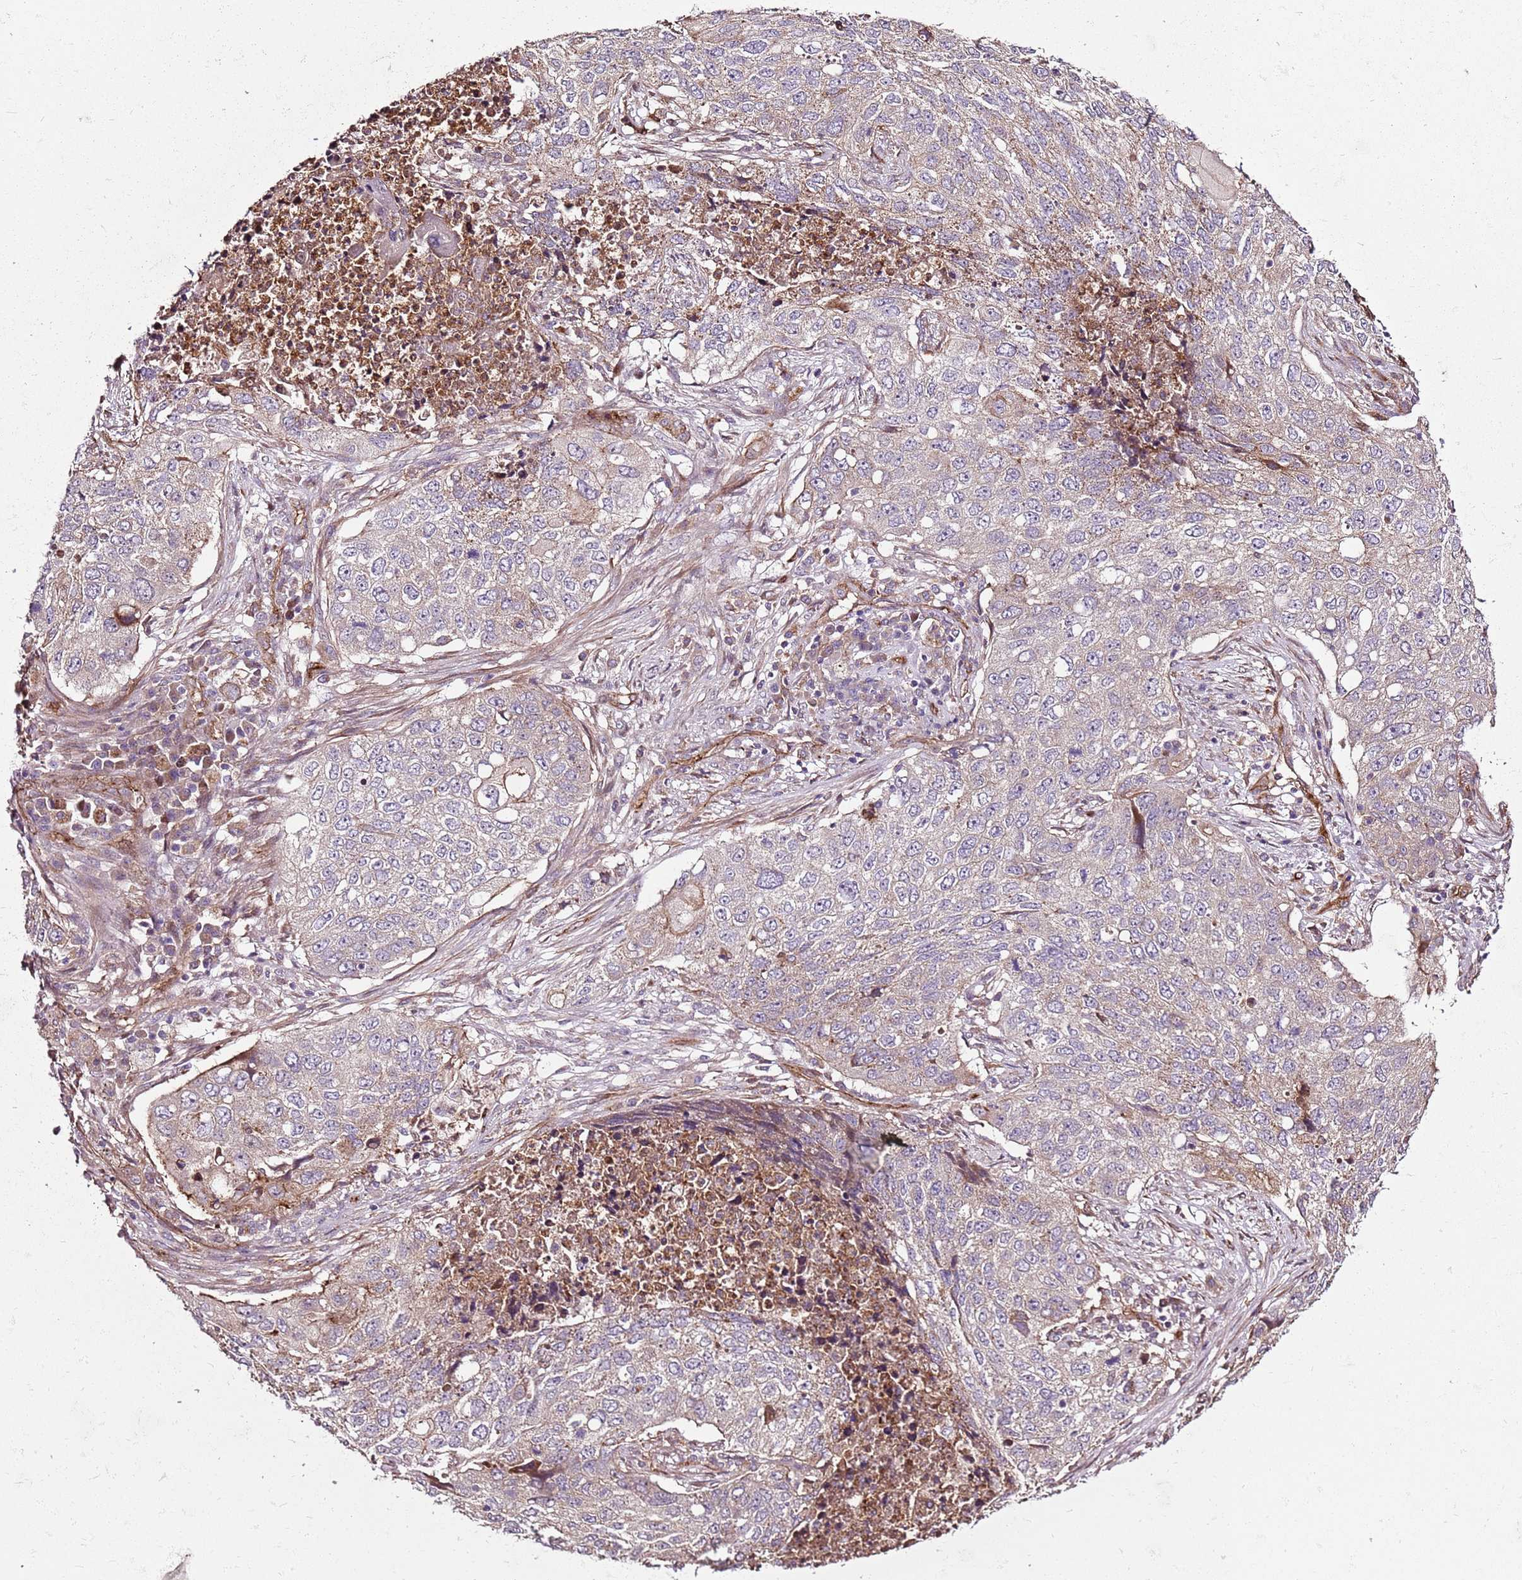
{"staining": {"intensity": "negative", "quantity": "none", "location": "none"}, "tissue": "lung cancer", "cell_type": "Tumor cells", "image_type": "cancer", "snomed": [{"axis": "morphology", "description": "Squamous cell carcinoma, NOS"}, {"axis": "topography", "description": "Lung"}], "caption": "A histopathology image of lung squamous cell carcinoma stained for a protein shows no brown staining in tumor cells.", "gene": "ZNF827", "patient": {"sex": "female", "age": 63}}